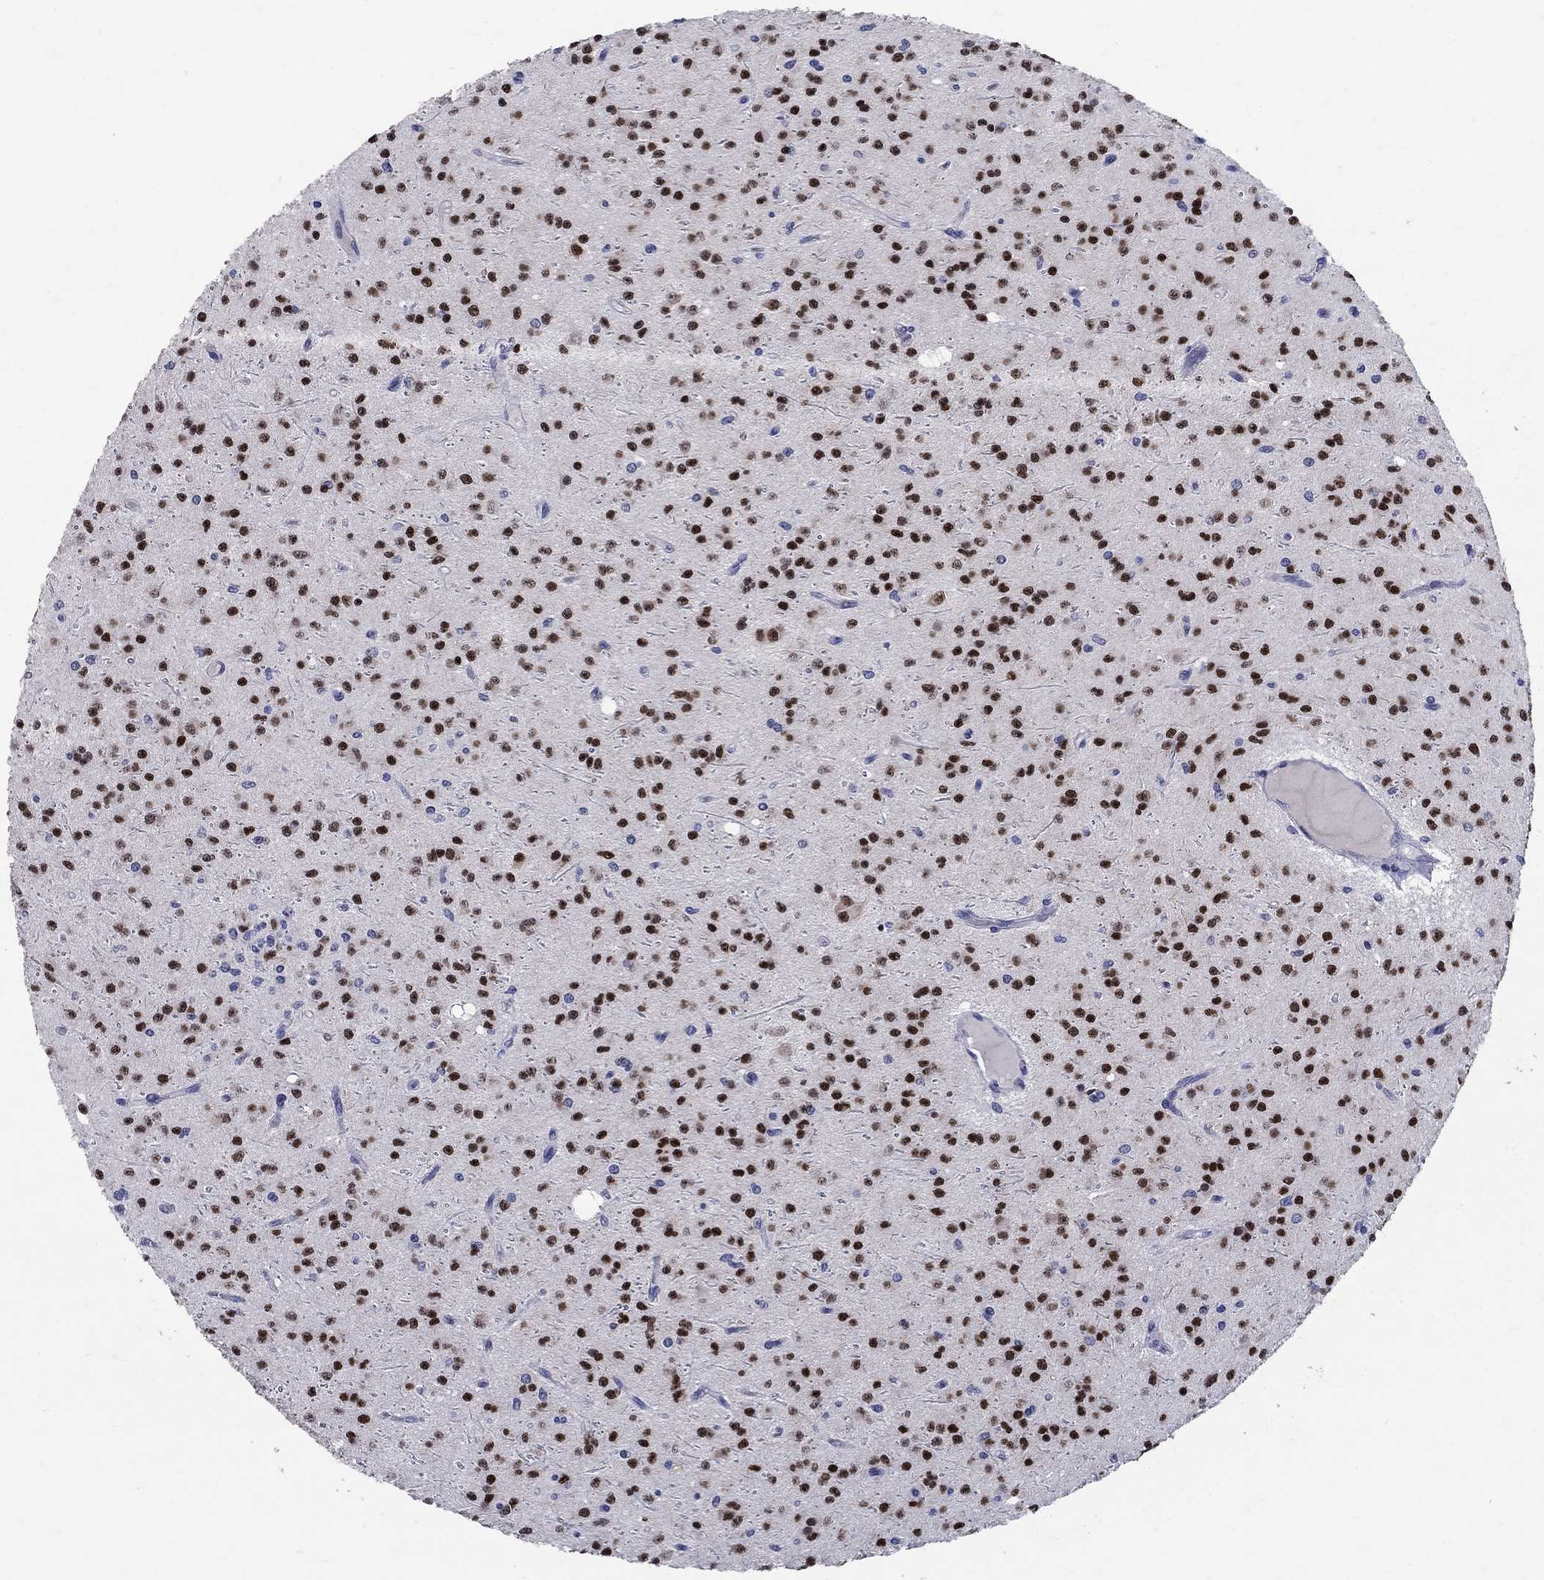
{"staining": {"intensity": "strong", "quantity": ">75%", "location": "nuclear"}, "tissue": "glioma", "cell_type": "Tumor cells", "image_type": "cancer", "snomed": [{"axis": "morphology", "description": "Glioma, malignant, Low grade"}, {"axis": "topography", "description": "Brain"}], "caption": "This photomicrograph exhibits malignant glioma (low-grade) stained with IHC to label a protein in brown. The nuclear of tumor cells show strong positivity for the protein. Nuclei are counter-stained blue.", "gene": "SOX2", "patient": {"sex": "male", "age": 27}}